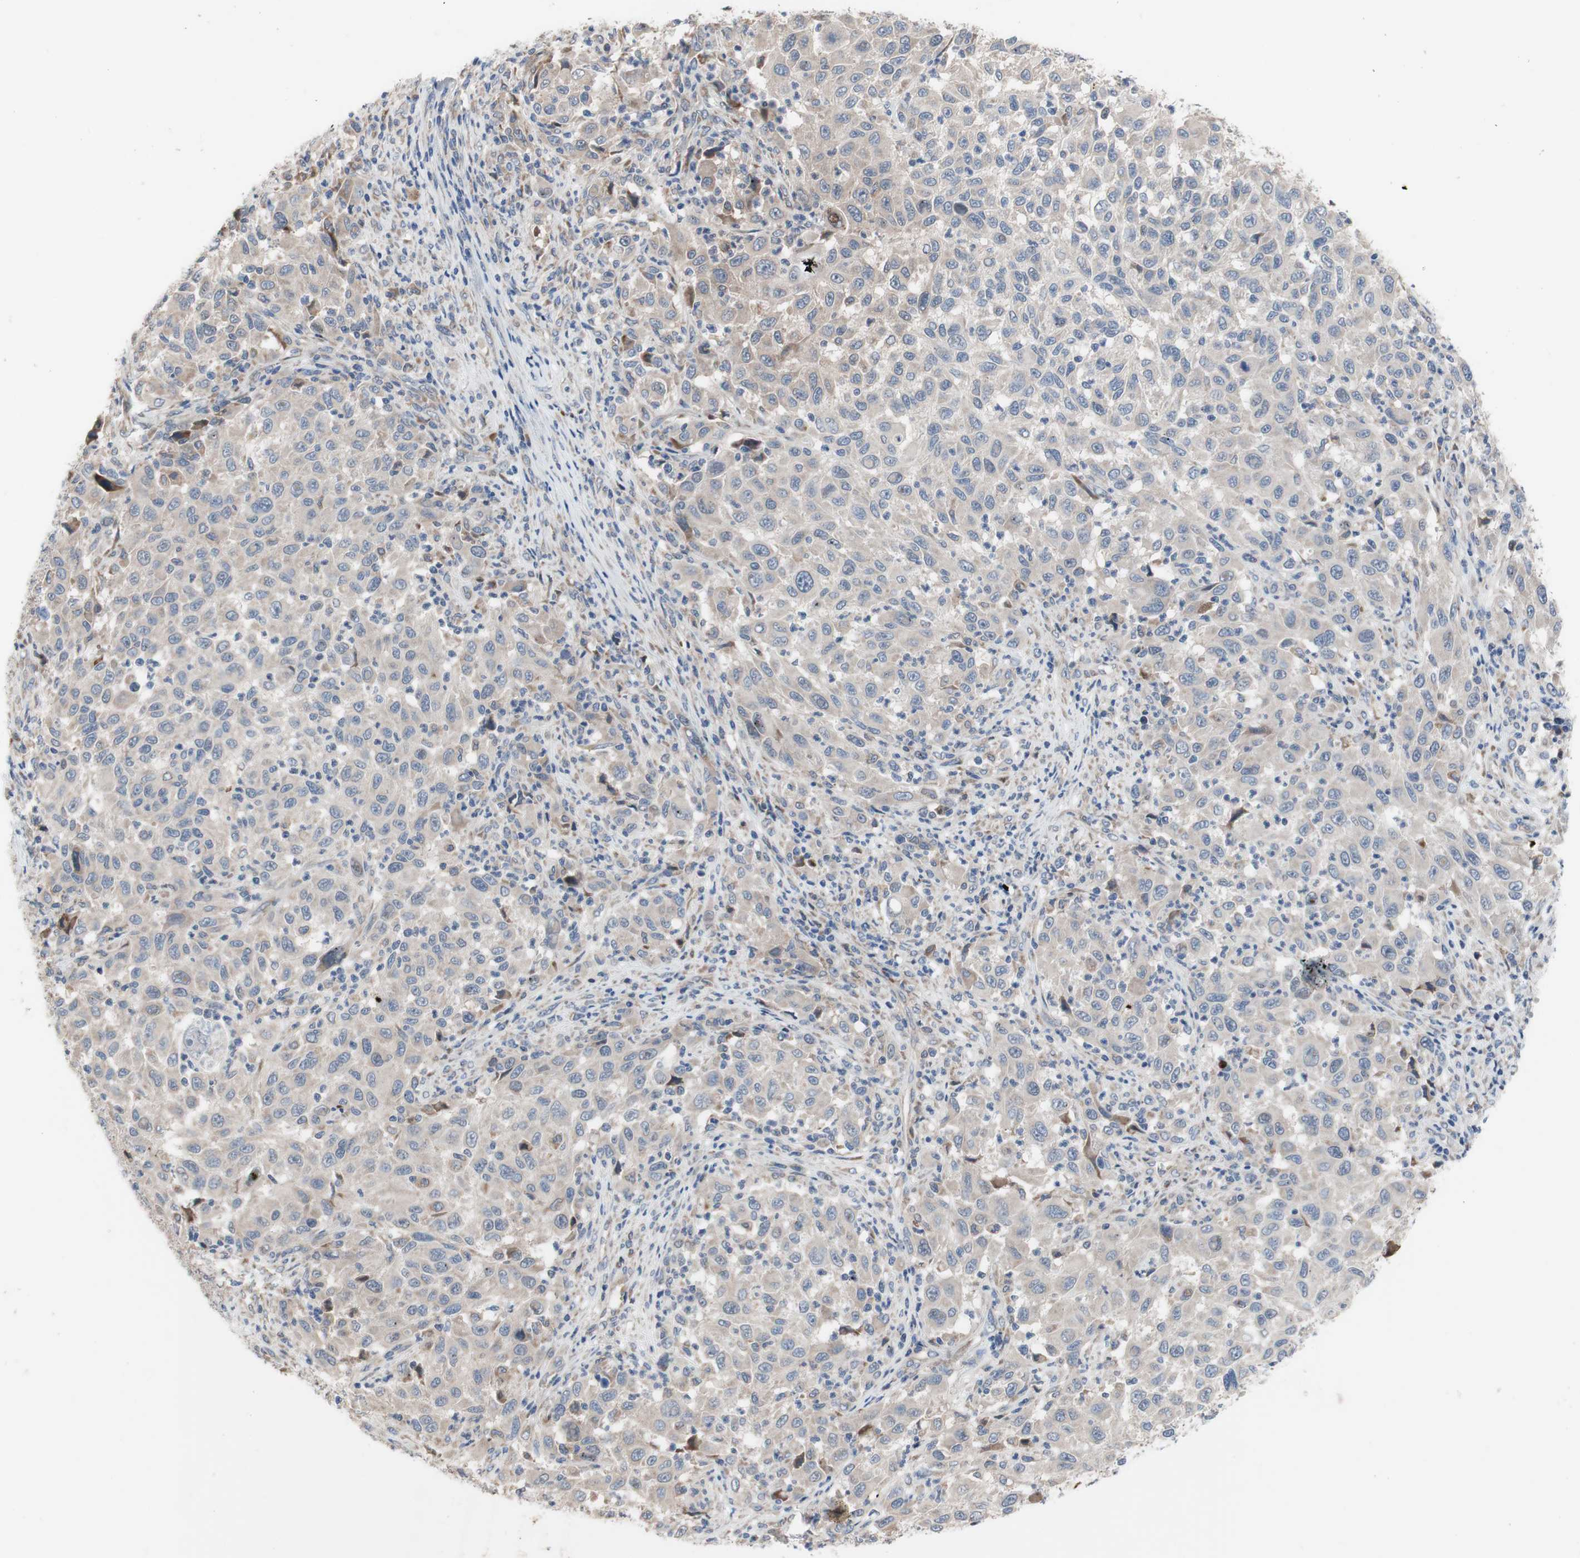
{"staining": {"intensity": "weak", "quantity": "<25%", "location": "cytoplasmic/membranous"}, "tissue": "melanoma", "cell_type": "Tumor cells", "image_type": "cancer", "snomed": [{"axis": "morphology", "description": "Malignant melanoma, Metastatic site"}, {"axis": "topography", "description": "Lymph node"}], "caption": "Immunohistochemical staining of human malignant melanoma (metastatic site) reveals no significant expression in tumor cells. The staining is performed using DAB (3,3'-diaminobenzidine) brown chromogen with nuclei counter-stained in using hematoxylin.", "gene": "TTC14", "patient": {"sex": "male", "age": 61}}